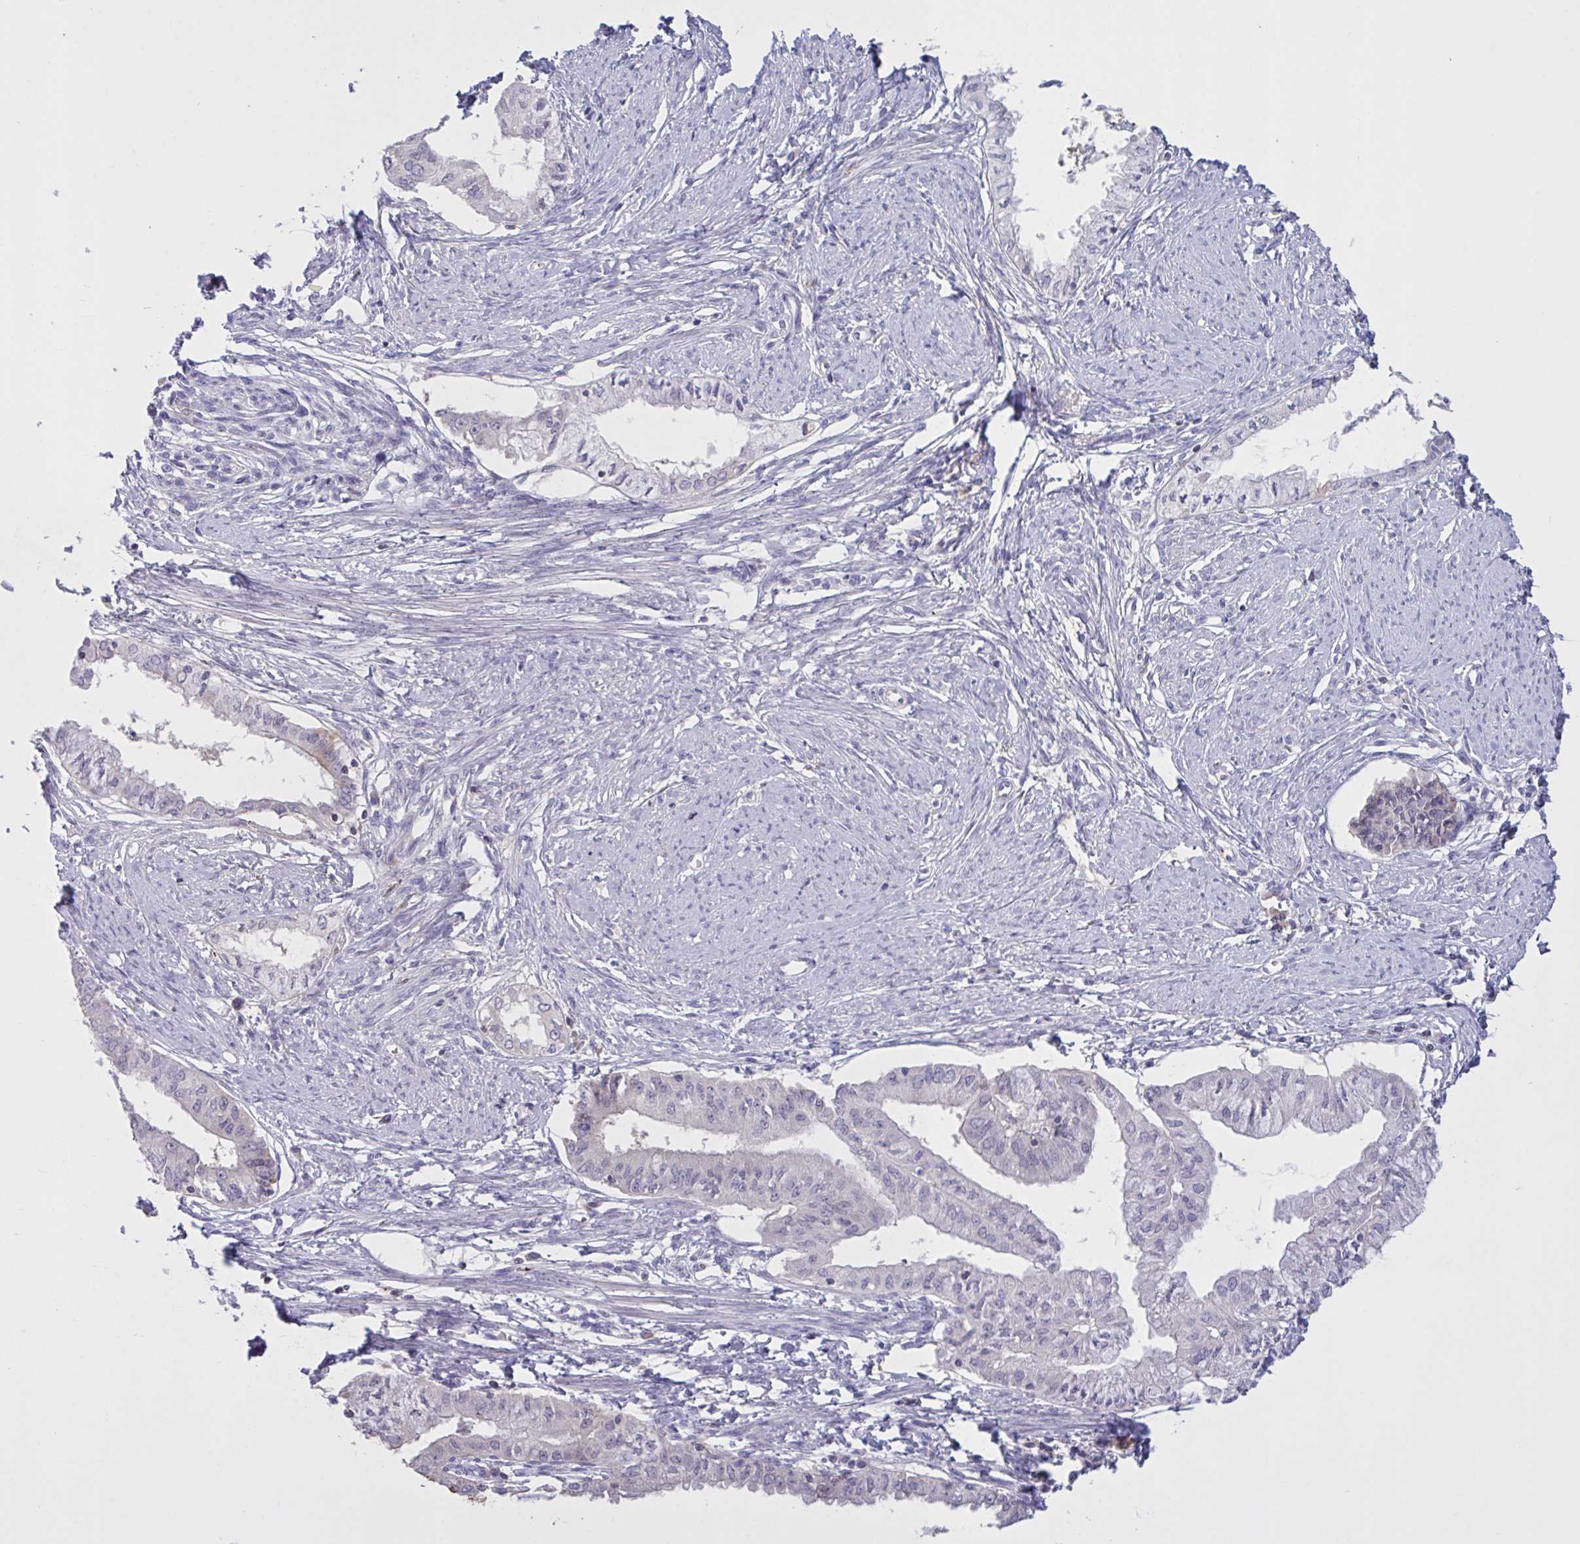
{"staining": {"intensity": "negative", "quantity": "none", "location": "none"}, "tissue": "endometrial cancer", "cell_type": "Tumor cells", "image_type": "cancer", "snomed": [{"axis": "morphology", "description": "Adenocarcinoma, NOS"}, {"axis": "topography", "description": "Endometrium"}], "caption": "Image shows no significant protein expression in tumor cells of endometrial adenocarcinoma. (DAB immunohistochemistry with hematoxylin counter stain).", "gene": "IL1R1", "patient": {"sex": "female", "age": 76}}